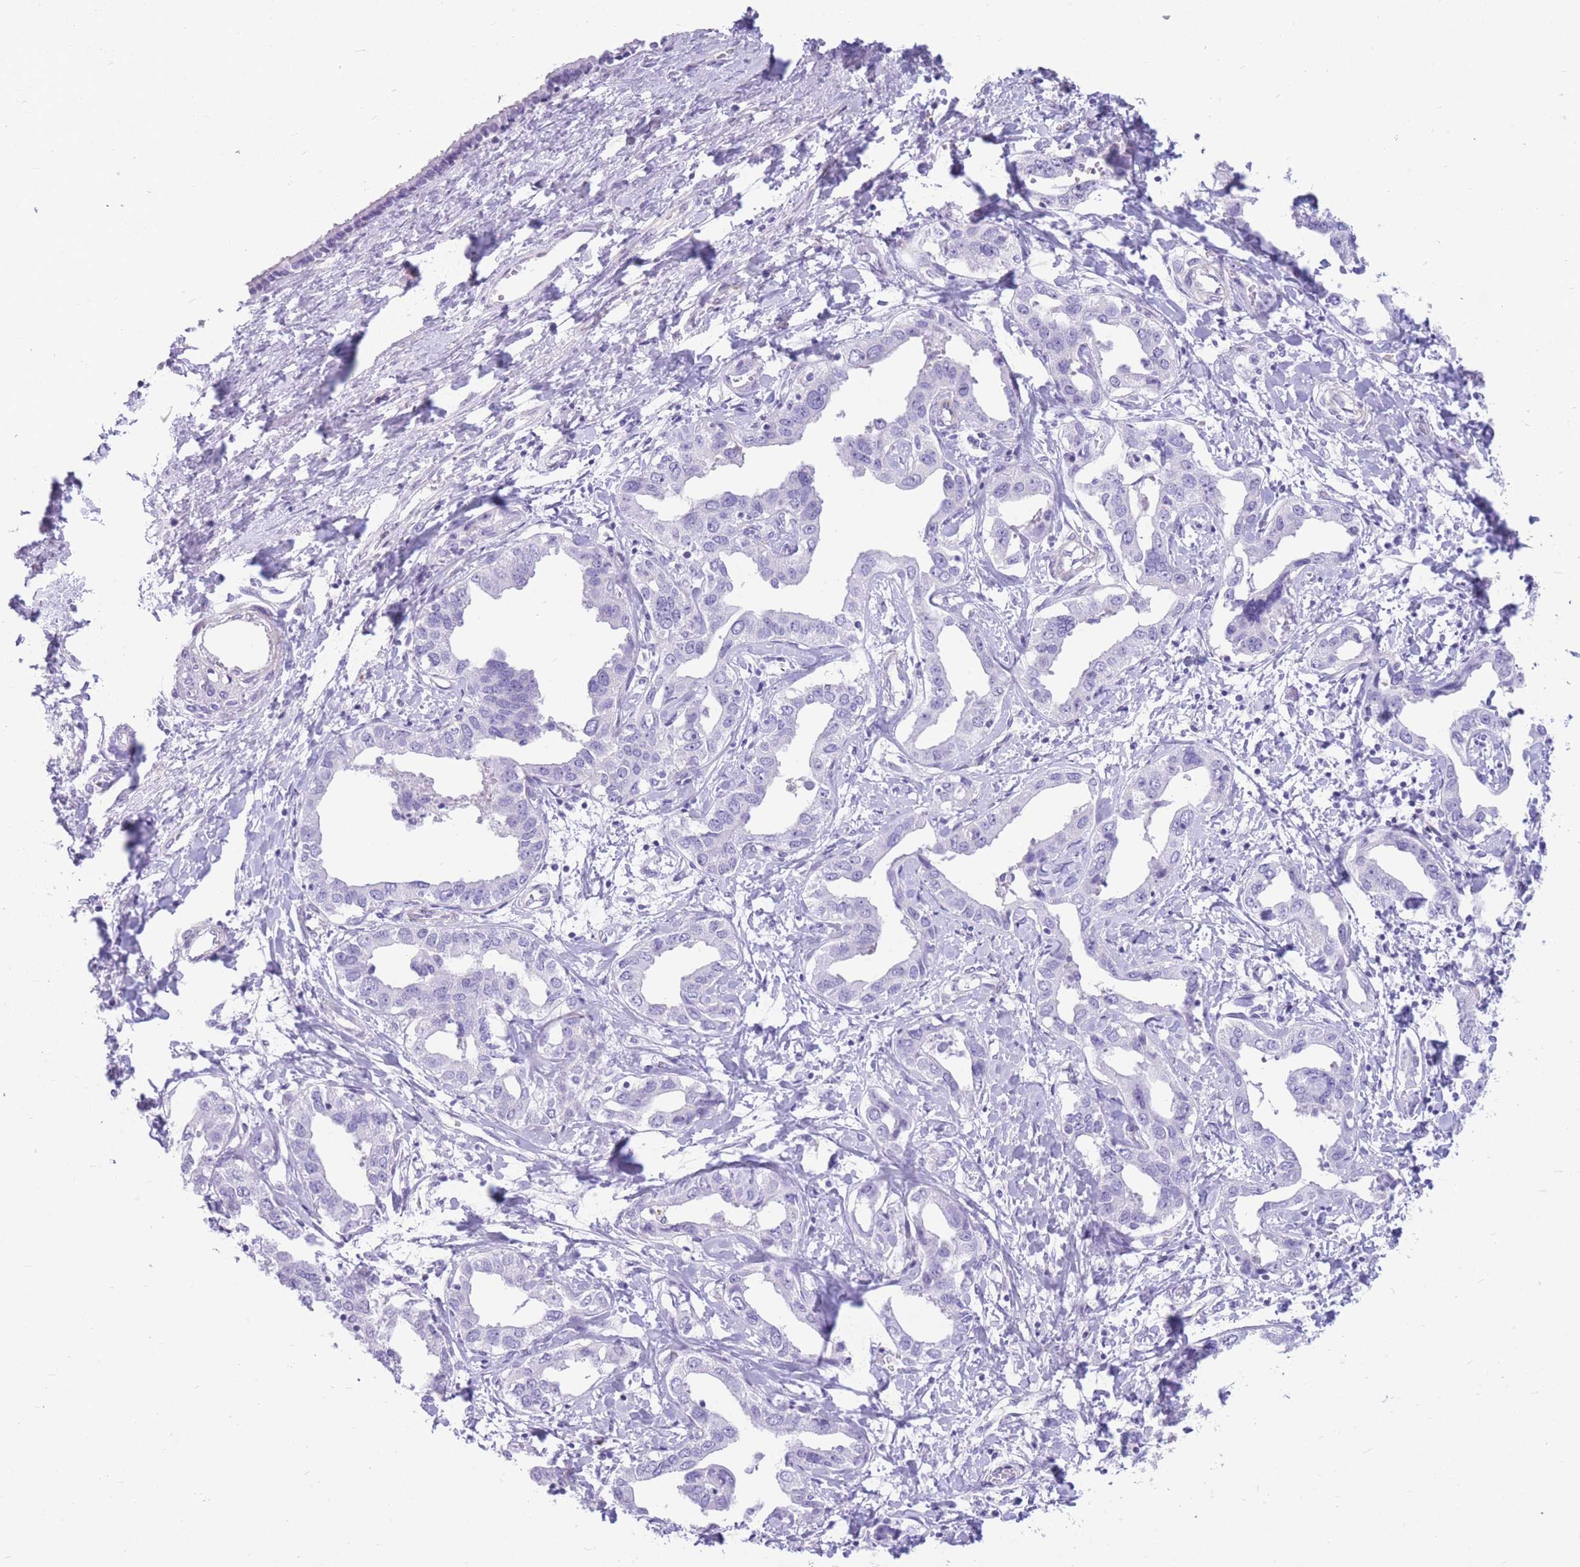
{"staining": {"intensity": "negative", "quantity": "none", "location": "none"}, "tissue": "liver cancer", "cell_type": "Tumor cells", "image_type": "cancer", "snomed": [{"axis": "morphology", "description": "Cholangiocarcinoma"}, {"axis": "topography", "description": "Liver"}], "caption": "Protein analysis of liver cancer exhibits no significant staining in tumor cells.", "gene": "MTSS2", "patient": {"sex": "male", "age": 59}}